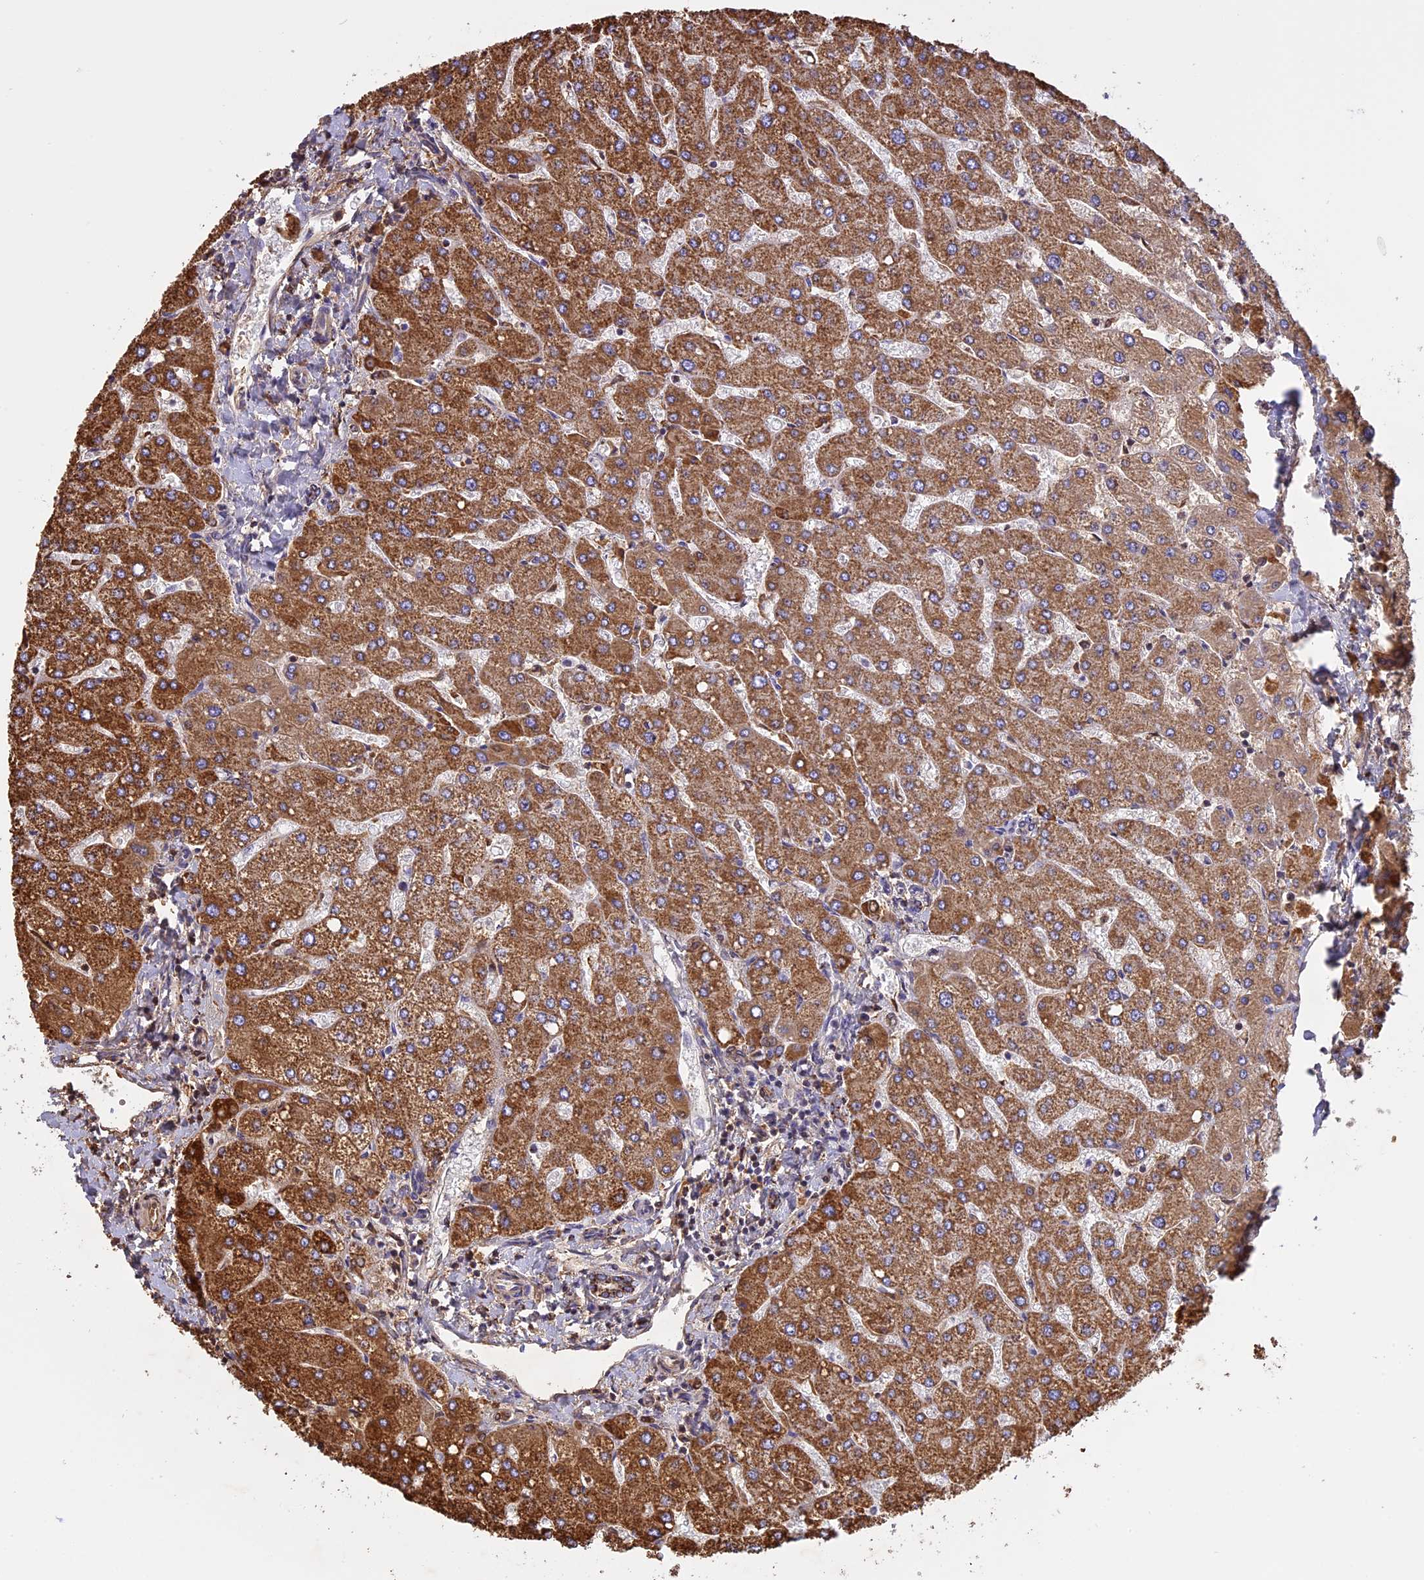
{"staining": {"intensity": "moderate", "quantity": ">75%", "location": "cytoplasmic/membranous"}, "tissue": "liver", "cell_type": "Cholangiocytes", "image_type": "normal", "snomed": [{"axis": "morphology", "description": "Normal tissue, NOS"}, {"axis": "topography", "description": "Liver"}], "caption": "This is a photomicrograph of immunohistochemistry (IHC) staining of benign liver, which shows moderate expression in the cytoplasmic/membranous of cholangiocytes.", "gene": "KCNG1", "patient": {"sex": "male", "age": 55}}